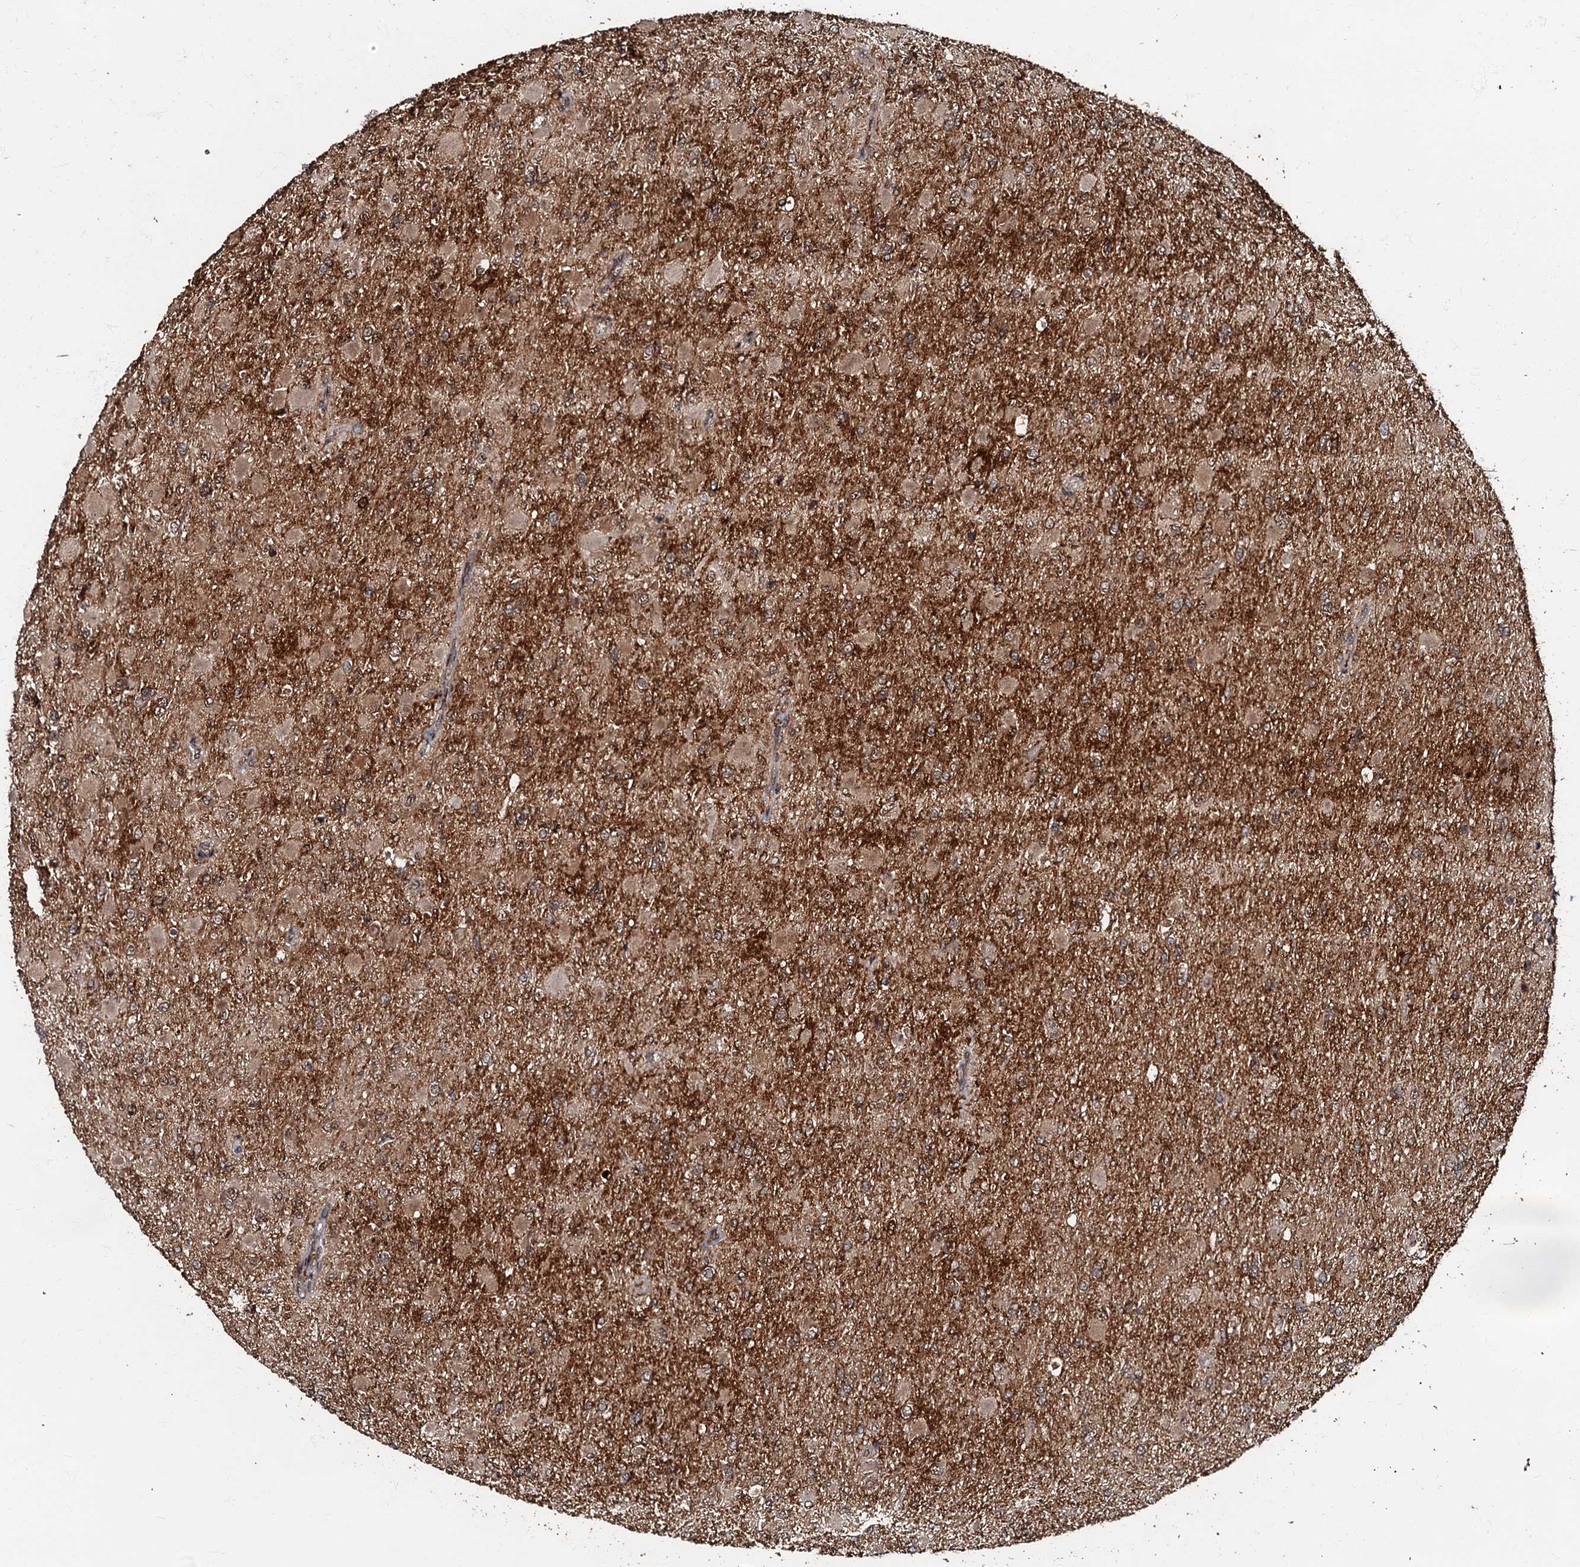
{"staining": {"intensity": "weak", "quantity": "25%-75%", "location": "cytoplasmic/membranous"}, "tissue": "glioma", "cell_type": "Tumor cells", "image_type": "cancer", "snomed": [{"axis": "morphology", "description": "Glioma, malignant, High grade"}, {"axis": "topography", "description": "Cerebral cortex"}], "caption": "Brown immunohistochemical staining in human high-grade glioma (malignant) exhibits weak cytoplasmic/membranous staining in approximately 25%-75% of tumor cells.", "gene": "C18orf32", "patient": {"sex": "female", "age": 36}}